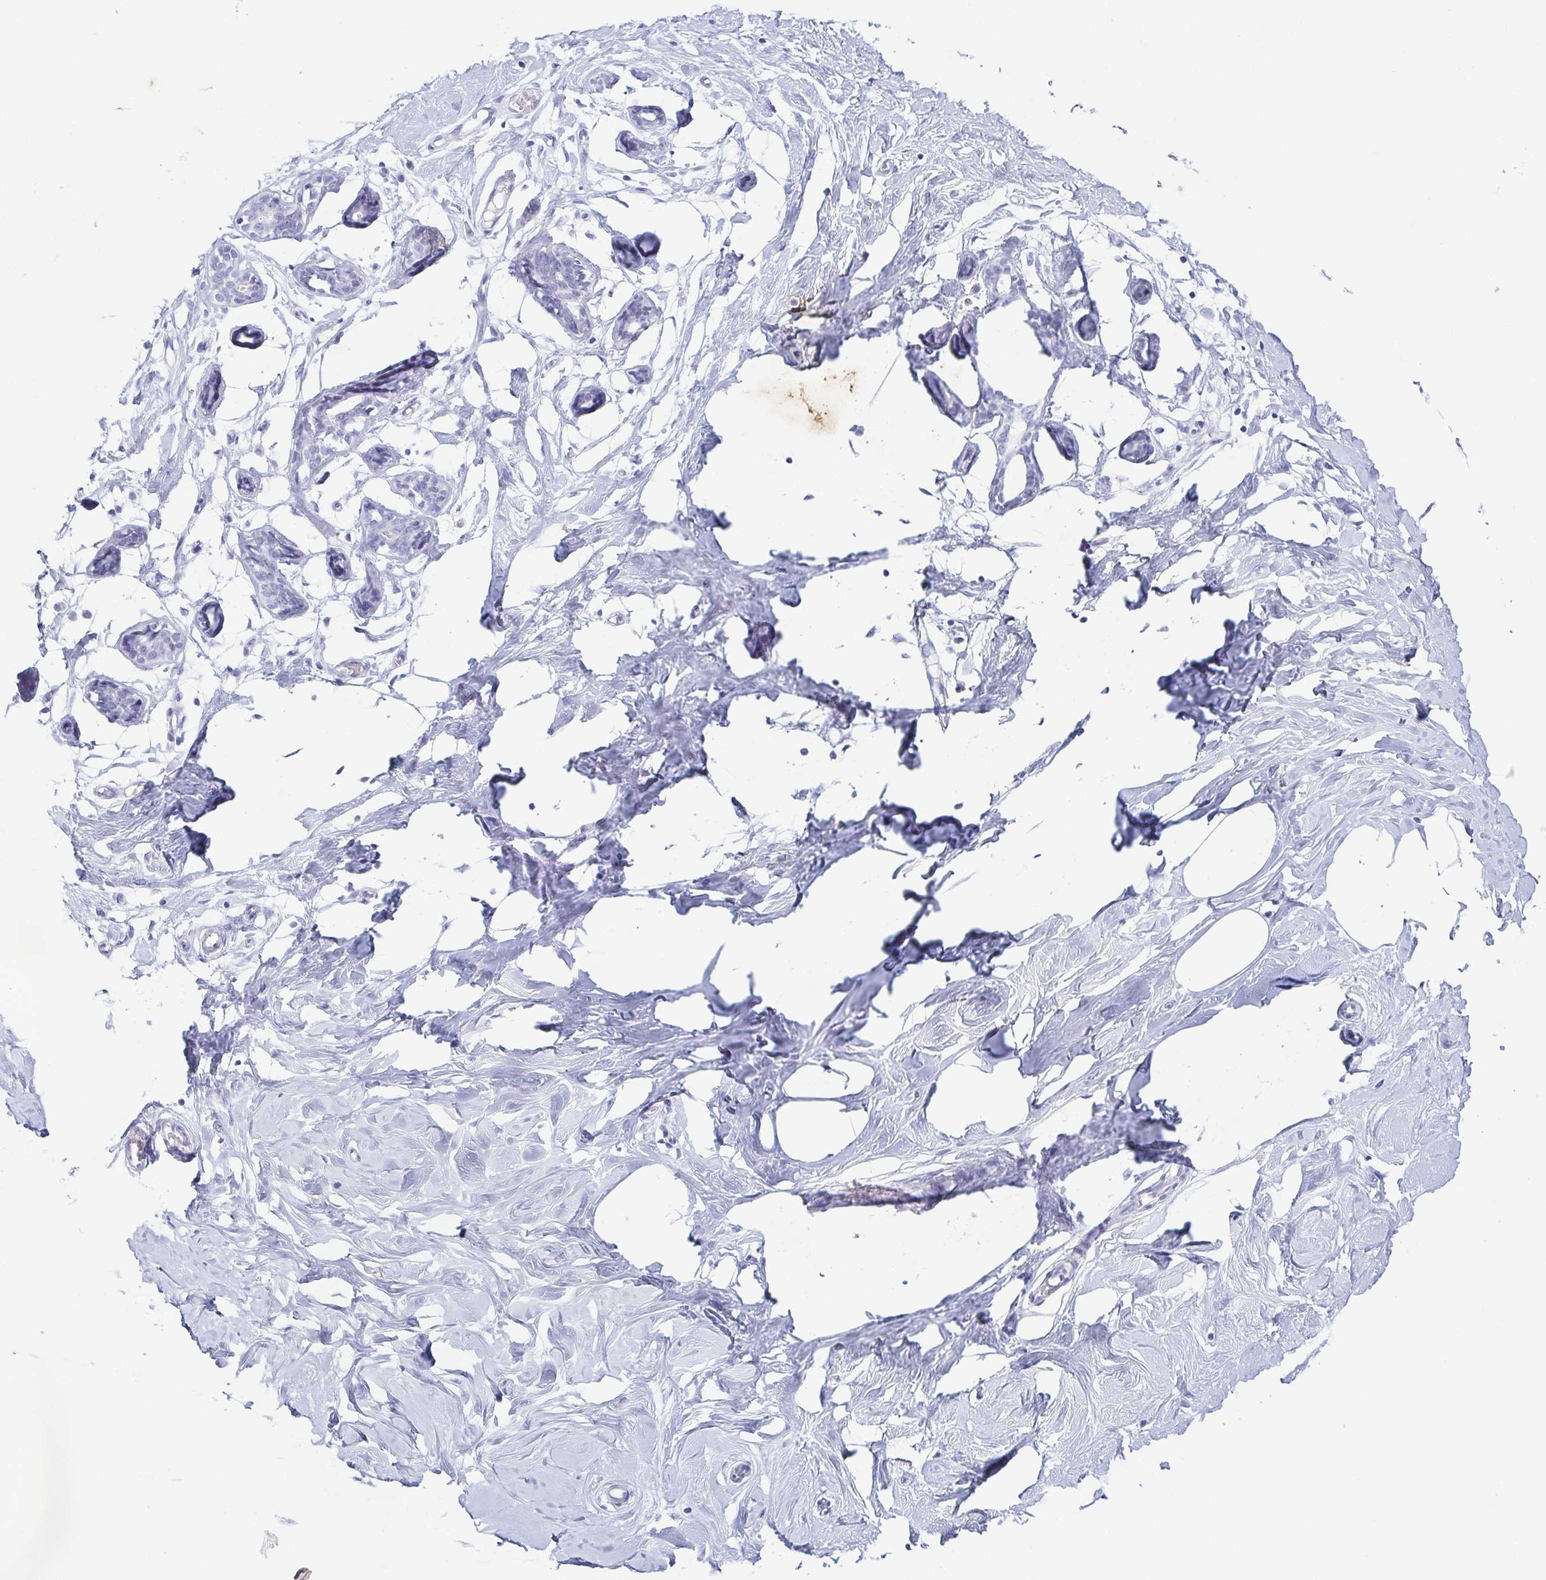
{"staining": {"intensity": "negative", "quantity": "none", "location": "none"}, "tissue": "breast", "cell_type": "Adipocytes", "image_type": "normal", "snomed": [{"axis": "morphology", "description": "Normal tissue, NOS"}, {"axis": "topography", "description": "Breast"}], "caption": "Immunohistochemistry histopathology image of benign human breast stained for a protein (brown), which reveals no staining in adipocytes.", "gene": "ZG16B", "patient": {"sex": "female", "age": 27}}